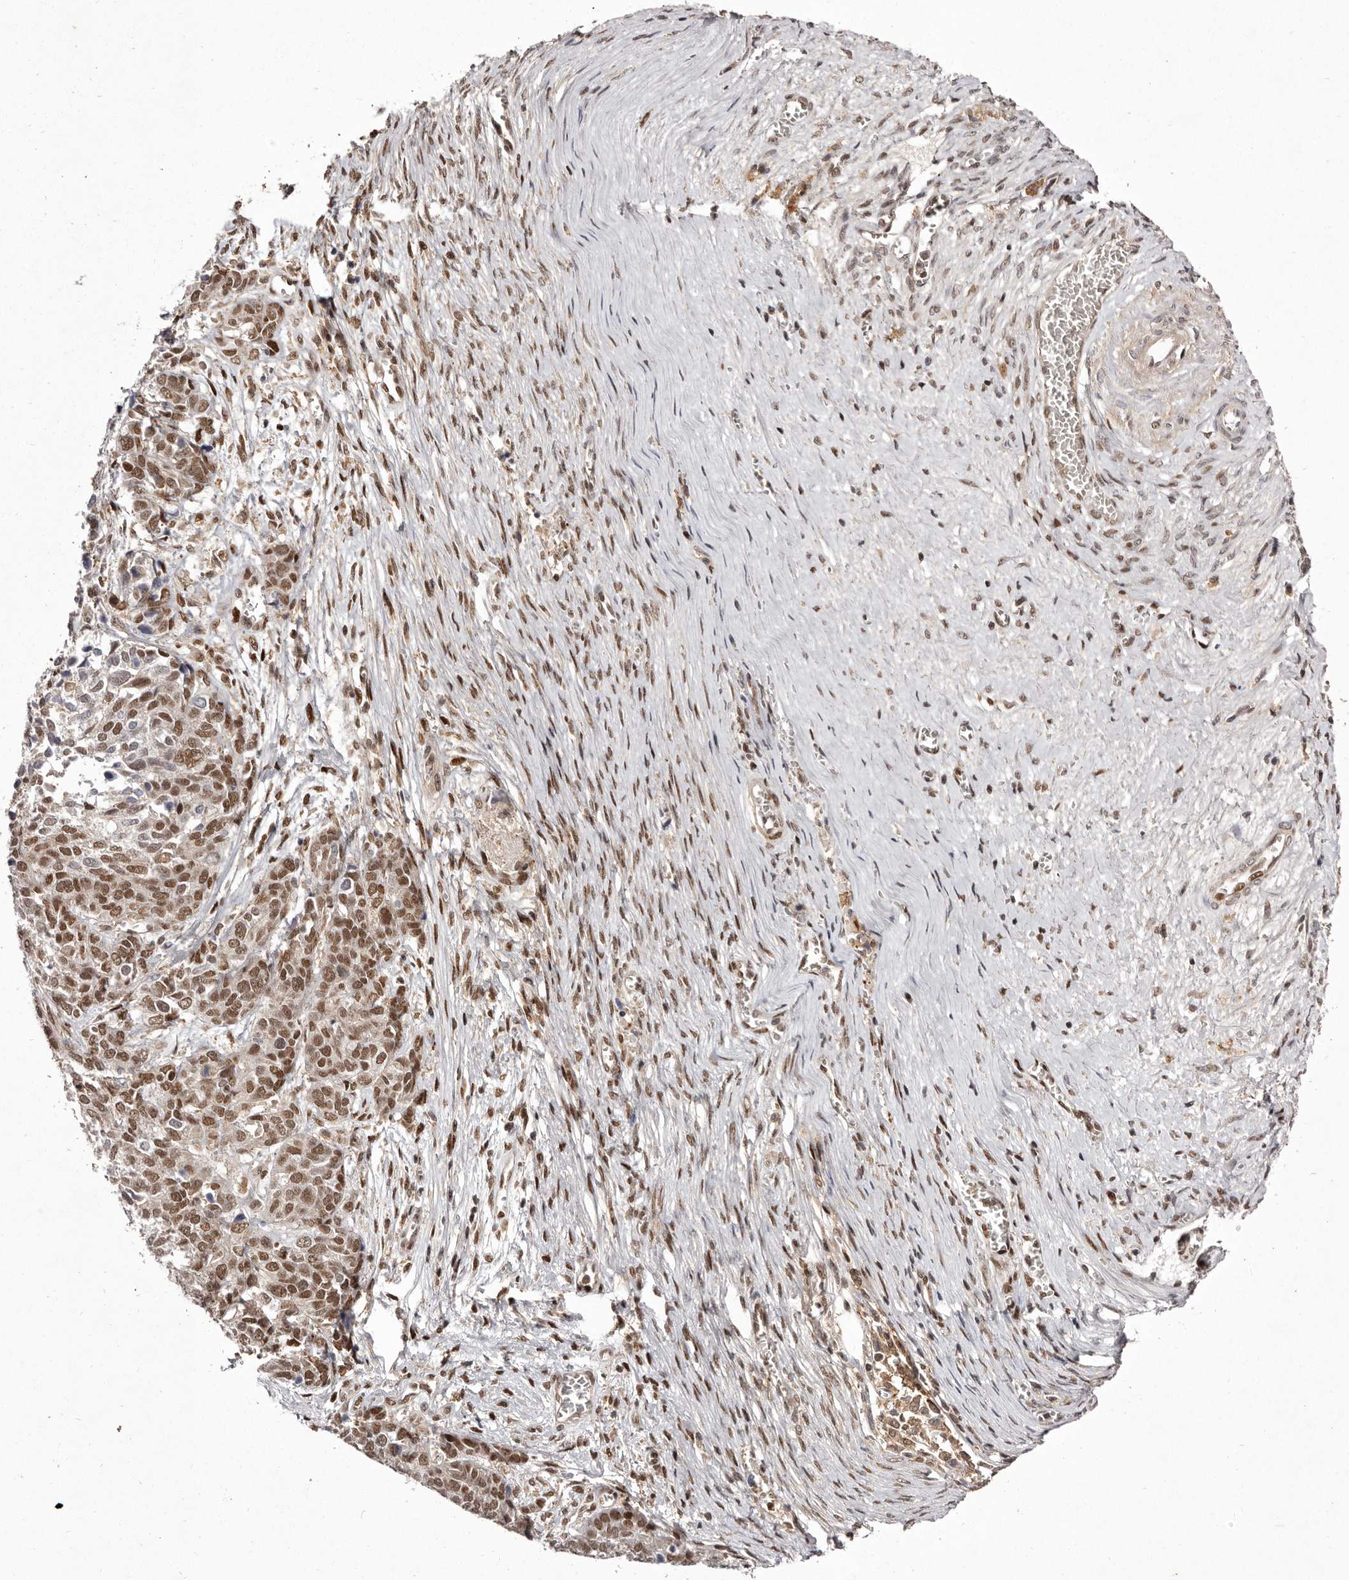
{"staining": {"intensity": "moderate", "quantity": ">75%", "location": "nuclear"}, "tissue": "ovarian cancer", "cell_type": "Tumor cells", "image_type": "cancer", "snomed": [{"axis": "morphology", "description": "Cystadenocarcinoma, serous, NOS"}, {"axis": "topography", "description": "Ovary"}], "caption": "Immunohistochemistry of ovarian cancer (serous cystadenocarcinoma) displays medium levels of moderate nuclear staining in approximately >75% of tumor cells.", "gene": "FBXO5", "patient": {"sex": "female", "age": 44}}